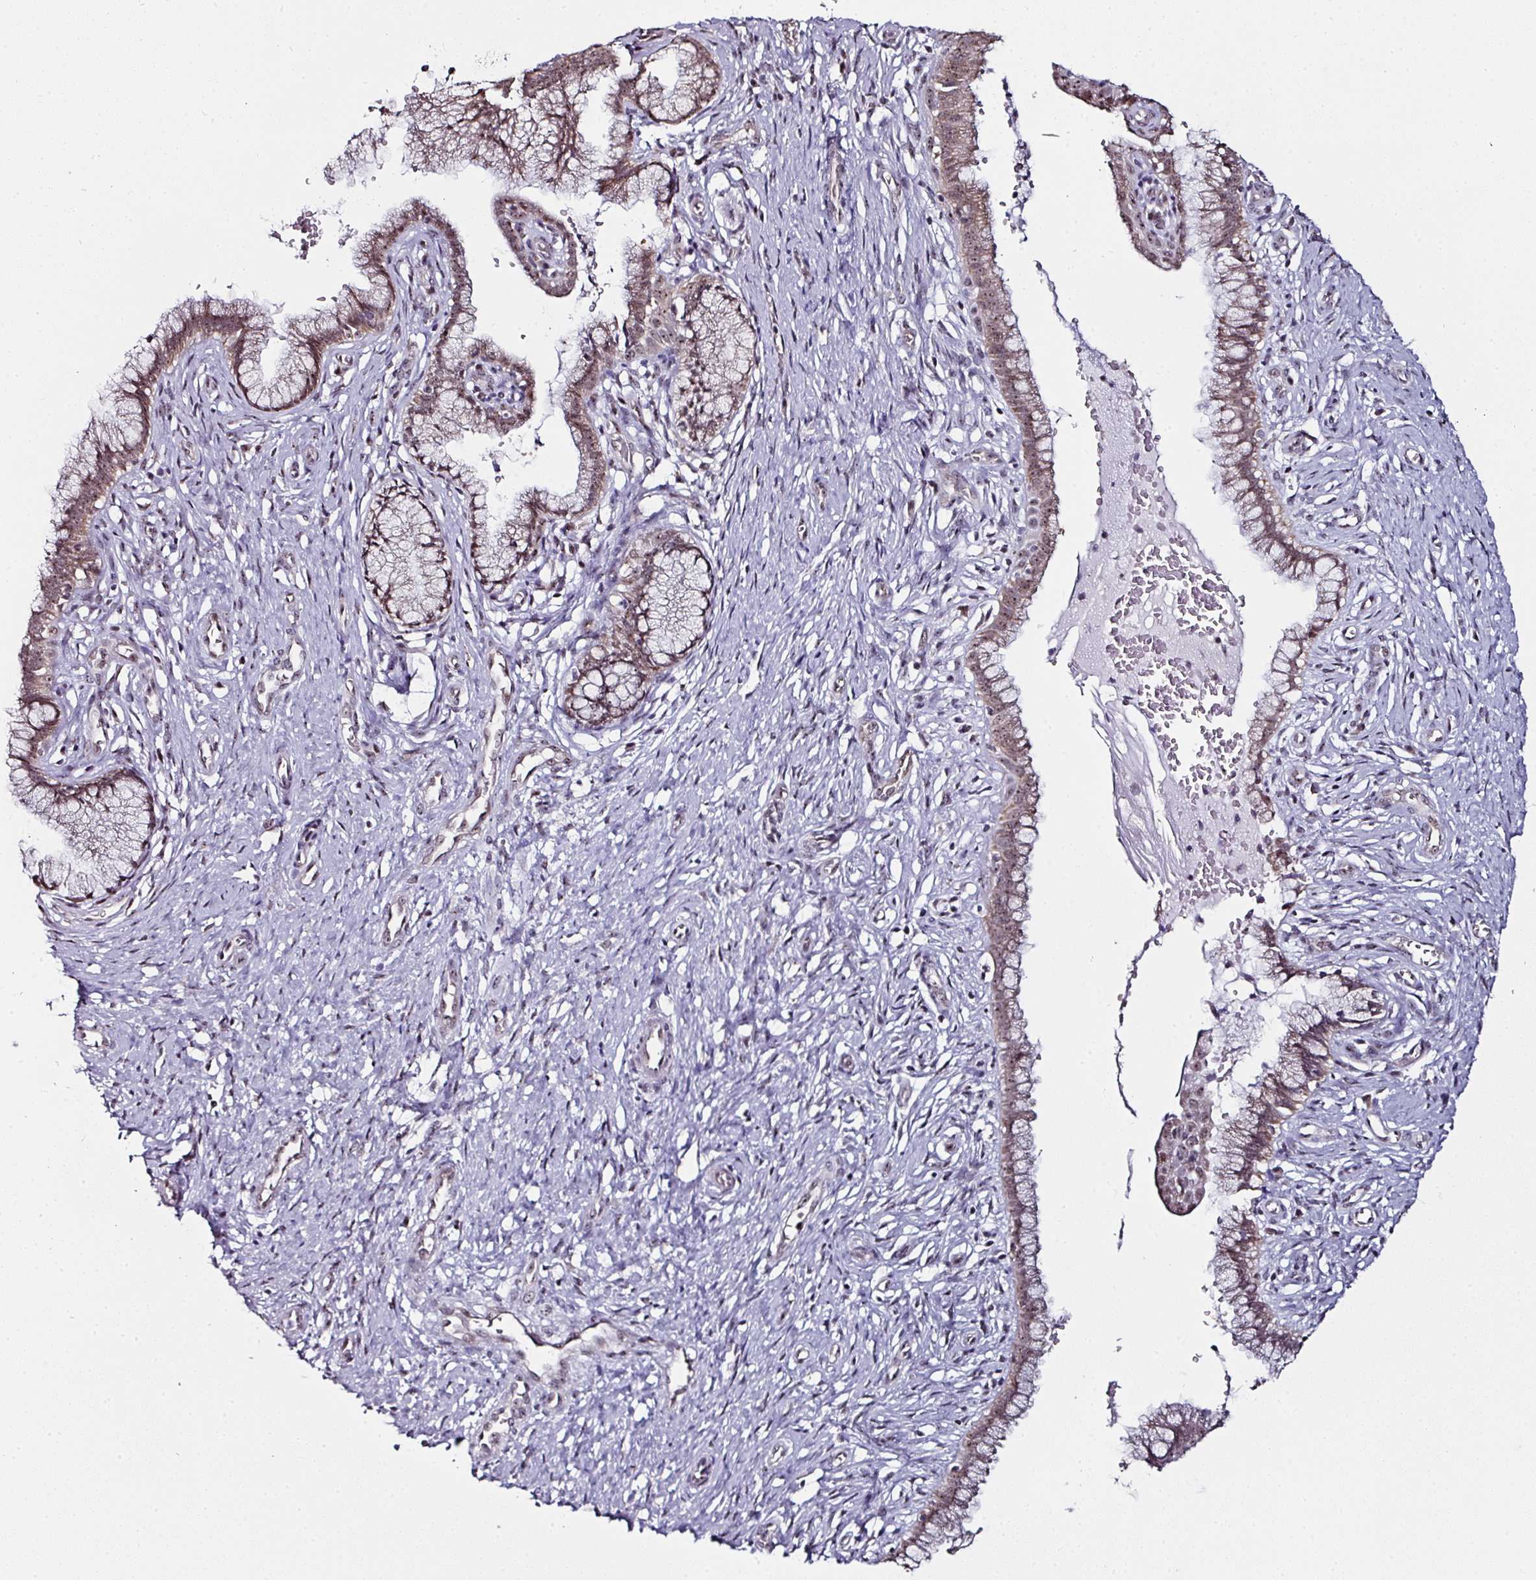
{"staining": {"intensity": "moderate", "quantity": ">75%", "location": "cytoplasmic/membranous,nuclear"}, "tissue": "cervix", "cell_type": "Glandular cells", "image_type": "normal", "snomed": [{"axis": "morphology", "description": "Normal tissue, NOS"}, {"axis": "topography", "description": "Cervix"}], "caption": "A high-resolution image shows IHC staining of normal cervix, which shows moderate cytoplasmic/membranous,nuclear expression in about >75% of glandular cells.", "gene": "NACC2", "patient": {"sex": "female", "age": 36}}